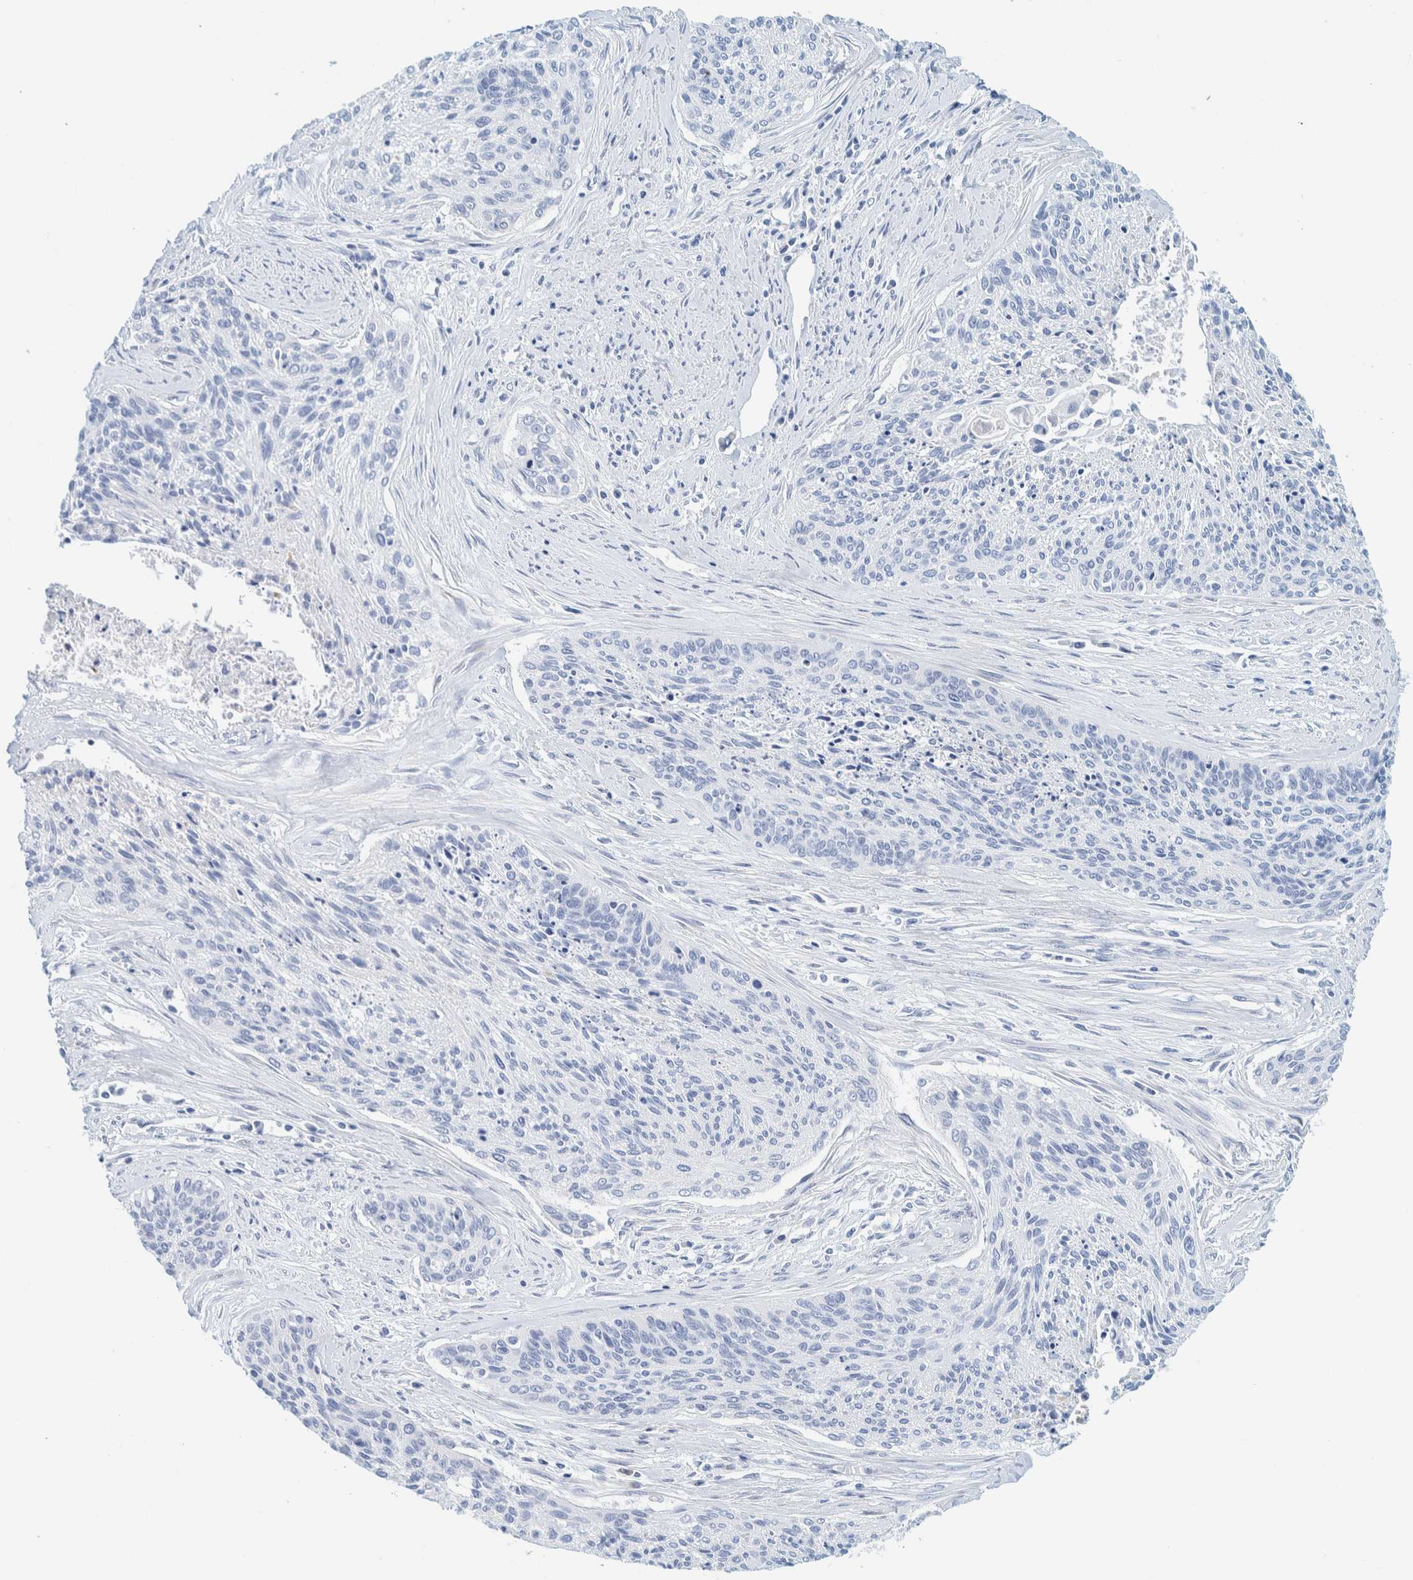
{"staining": {"intensity": "negative", "quantity": "none", "location": "none"}, "tissue": "cervical cancer", "cell_type": "Tumor cells", "image_type": "cancer", "snomed": [{"axis": "morphology", "description": "Squamous cell carcinoma, NOS"}, {"axis": "topography", "description": "Cervix"}], "caption": "An image of human cervical squamous cell carcinoma is negative for staining in tumor cells.", "gene": "MOG", "patient": {"sex": "female", "age": 55}}